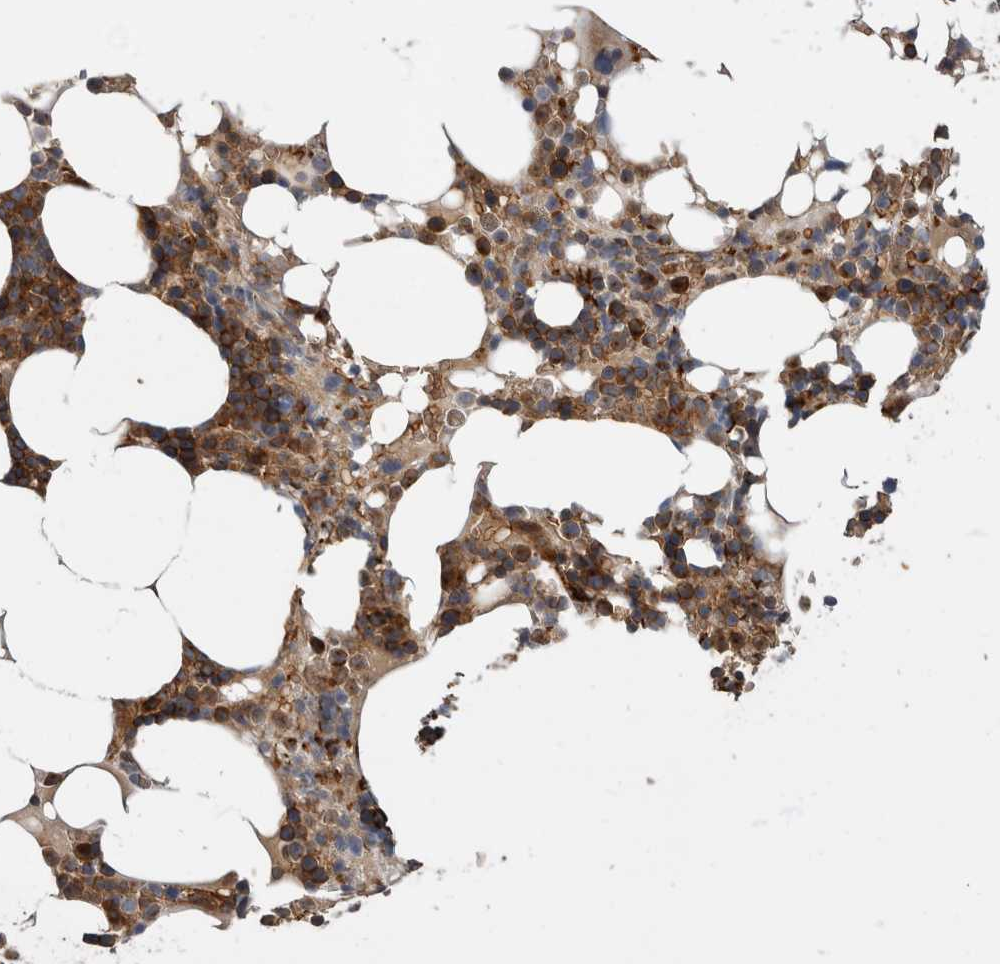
{"staining": {"intensity": "strong", "quantity": "25%-75%", "location": "cytoplasmic/membranous"}, "tissue": "bone marrow", "cell_type": "Hematopoietic cells", "image_type": "normal", "snomed": [{"axis": "morphology", "description": "Normal tissue, NOS"}, {"axis": "topography", "description": "Bone marrow"}], "caption": "The histopathology image demonstrates a brown stain indicating the presence of a protein in the cytoplasmic/membranous of hematopoietic cells in bone marrow.", "gene": "HOOK3", "patient": {"sex": "male", "age": 58}}